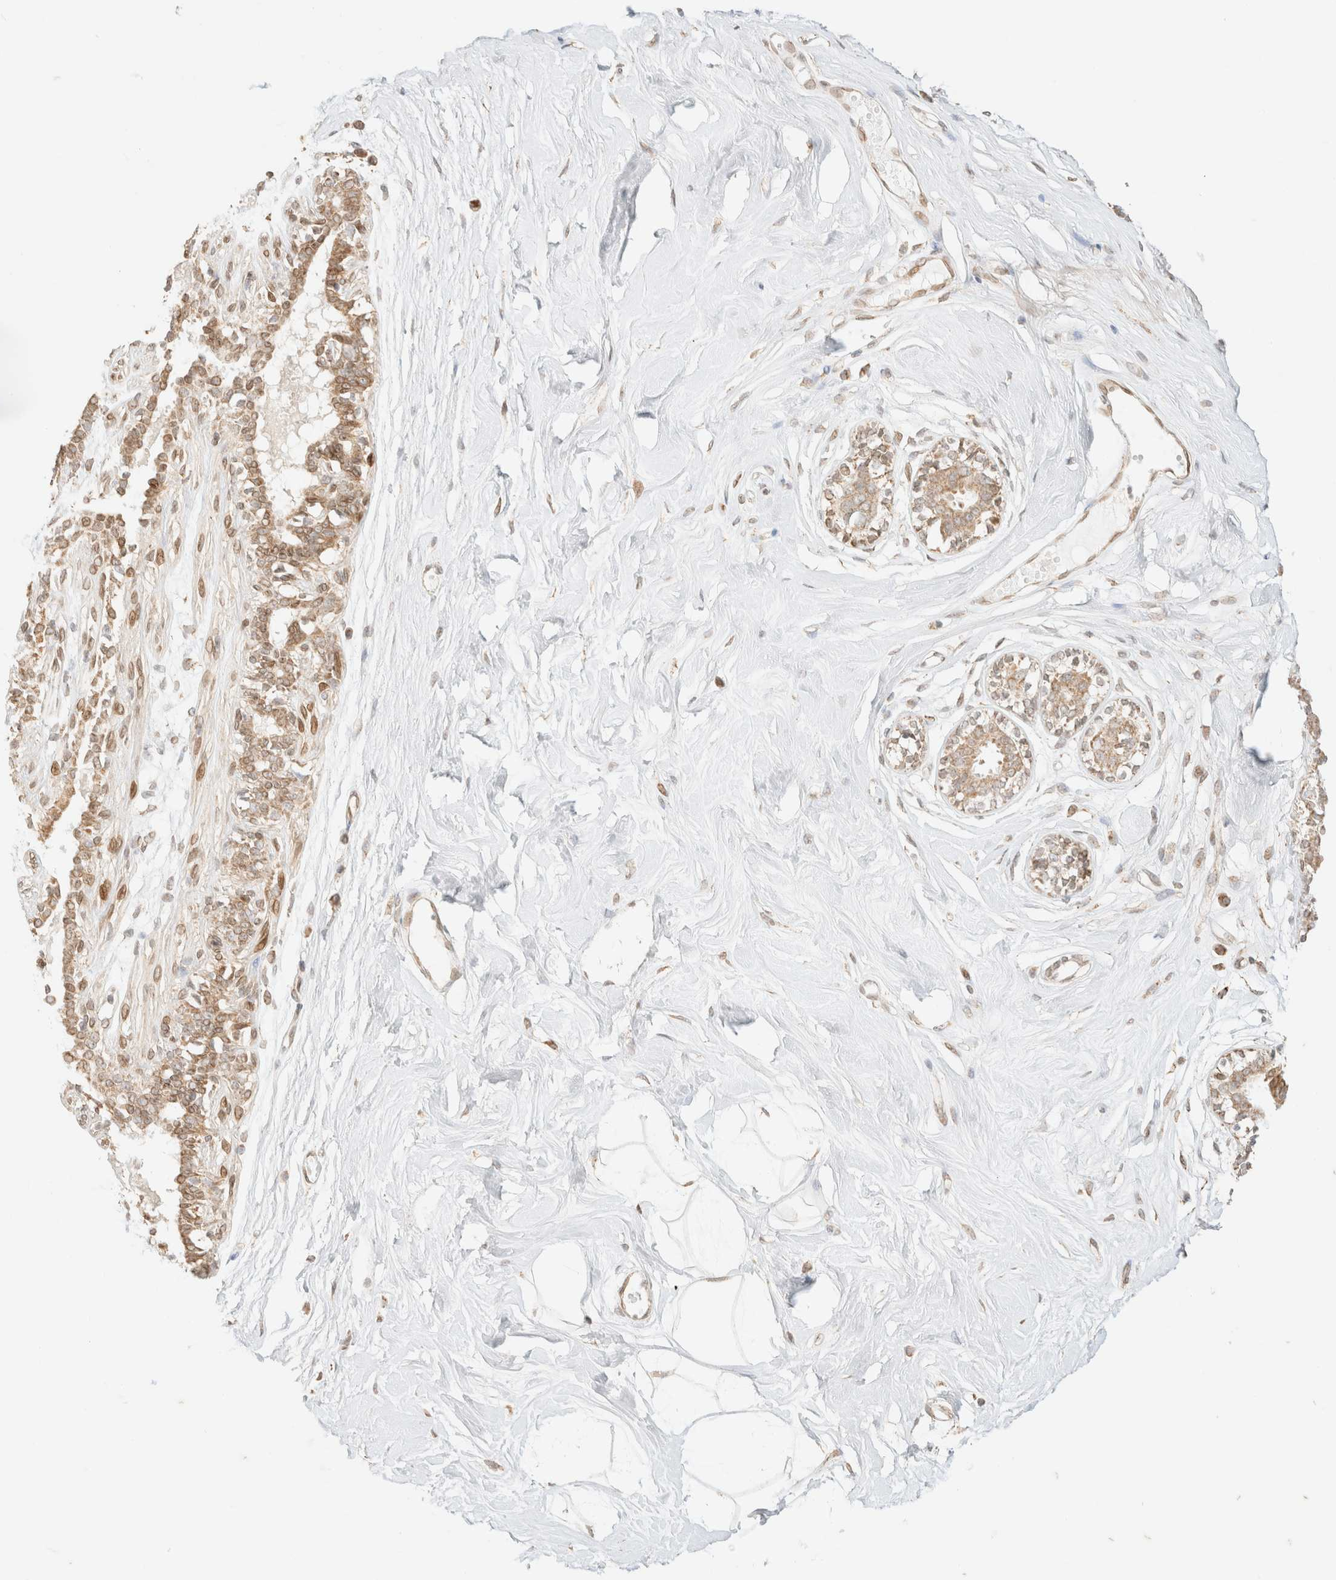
{"staining": {"intensity": "weak", "quantity": "25%-75%", "location": "cytoplasmic/membranous"}, "tissue": "breast", "cell_type": "Adipocytes", "image_type": "normal", "snomed": [{"axis": "morphology", "description": "Normal tissue, NOS"}, {"axis": "topography", "description": "Breast"}], "caption": "Adipocytes demonstrate low levels of weak cytoplasmic/membranous staining in about 25%-75% of cells in normal human breast. (DAB (3,3'-diaminobenzidine) = brown stain, brightfield microscopy at high magnification).", "gene": "TACO1", "patient": {"sex": "female", "age": 45}}